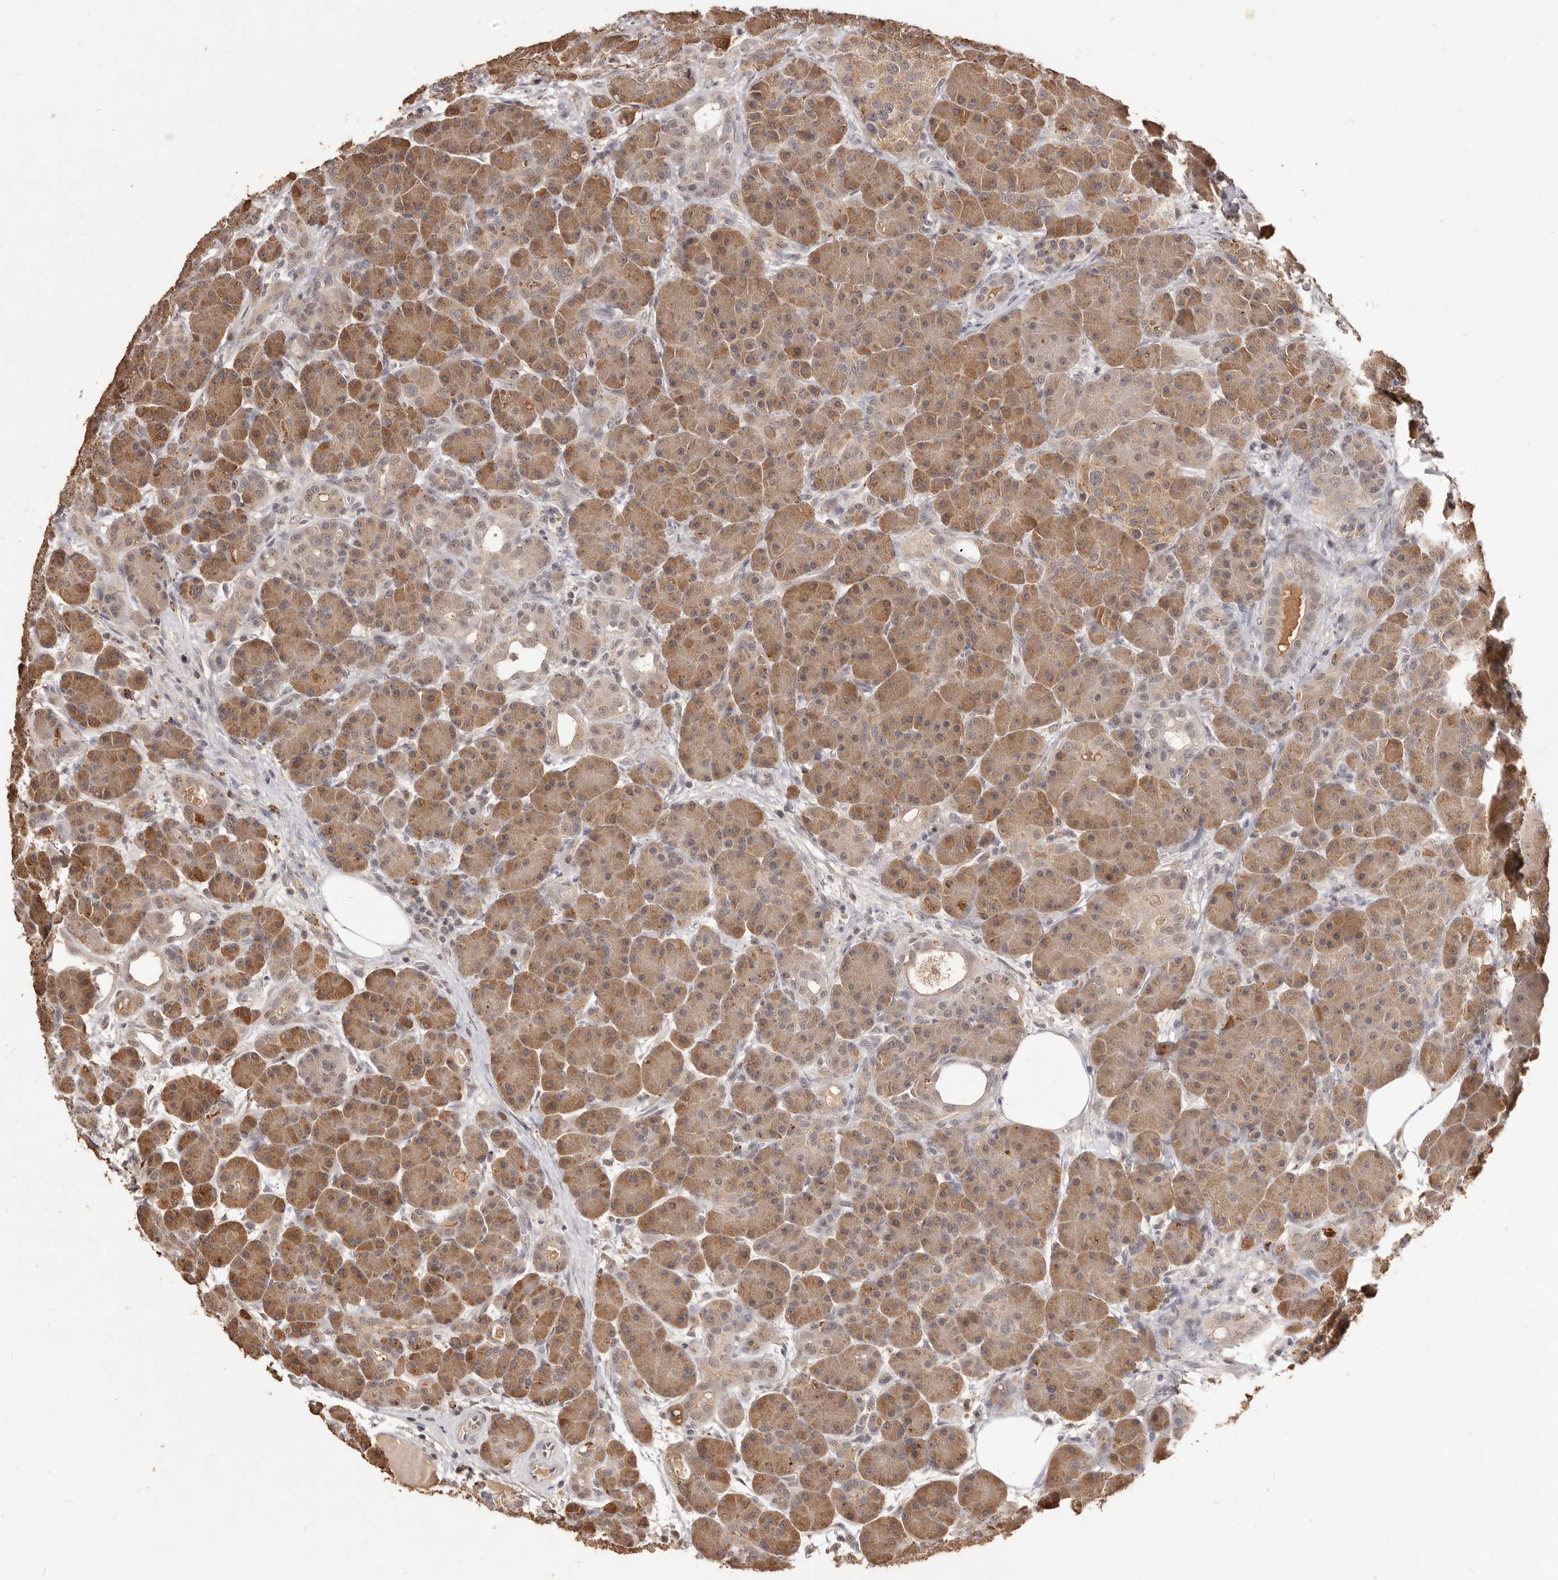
{"staining": {"intensity": "moderate", "quantity": ">75%", "location": "cytoplasmic/membranous"}, "tissue": "pancreas", "cell_type": "Exocrine glandular cells", "image_type": "normal", "snomed": [{"axis": "morphology", "description": "Normal tissue, NOS"}, {"axis": "topography", "description": "Pancreas"}], "caption": "Moderate cytoplasmic/membranous positivity is identified in about >75% of exocrine glandular cells in benign pancreas. (Brightfield microscopy of DAB IHC at high magnification).", "gene": "TSPAN13", "patient": {"sex": "male", "age": 63}}